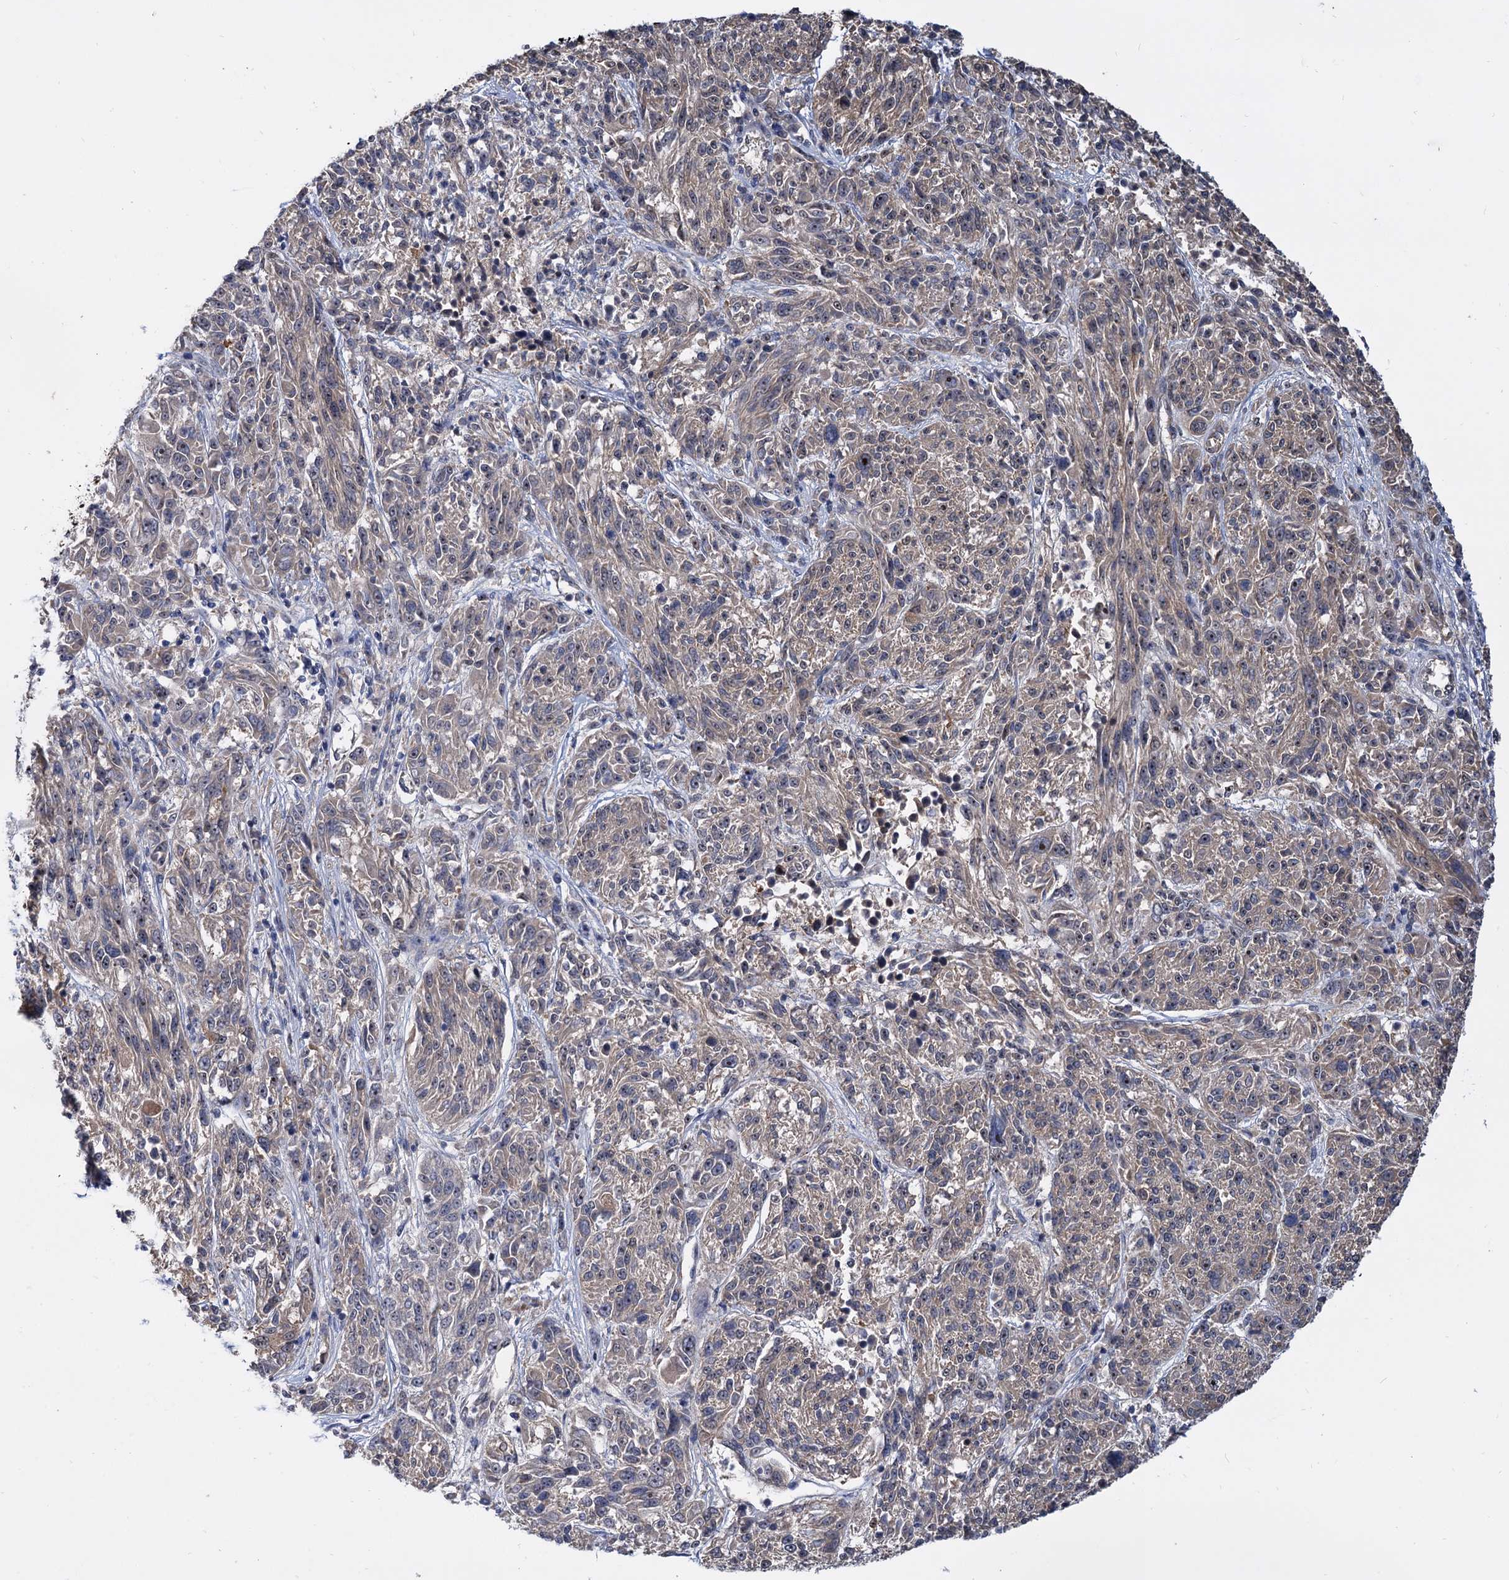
{"staining": {"intensity": "weak", "quantity": "25%-75%", "location": "cytoplasmic/membranous"}, "tissue": "melanoma", "cell_type": "Tumor cells", "image_type": "cancer", "snomed": [{"axis": "morphology", "description": "Malignant melanoma, NOS"}, {"axis": "topography", "description": "Skin"}], "caption": "An image of human melanoma stained for a protein reveals weak cytoplasmic/membranous brown staining in tumor cells.", "gene": "SNX15", "patient": {"sex": "male", "age": 53}}